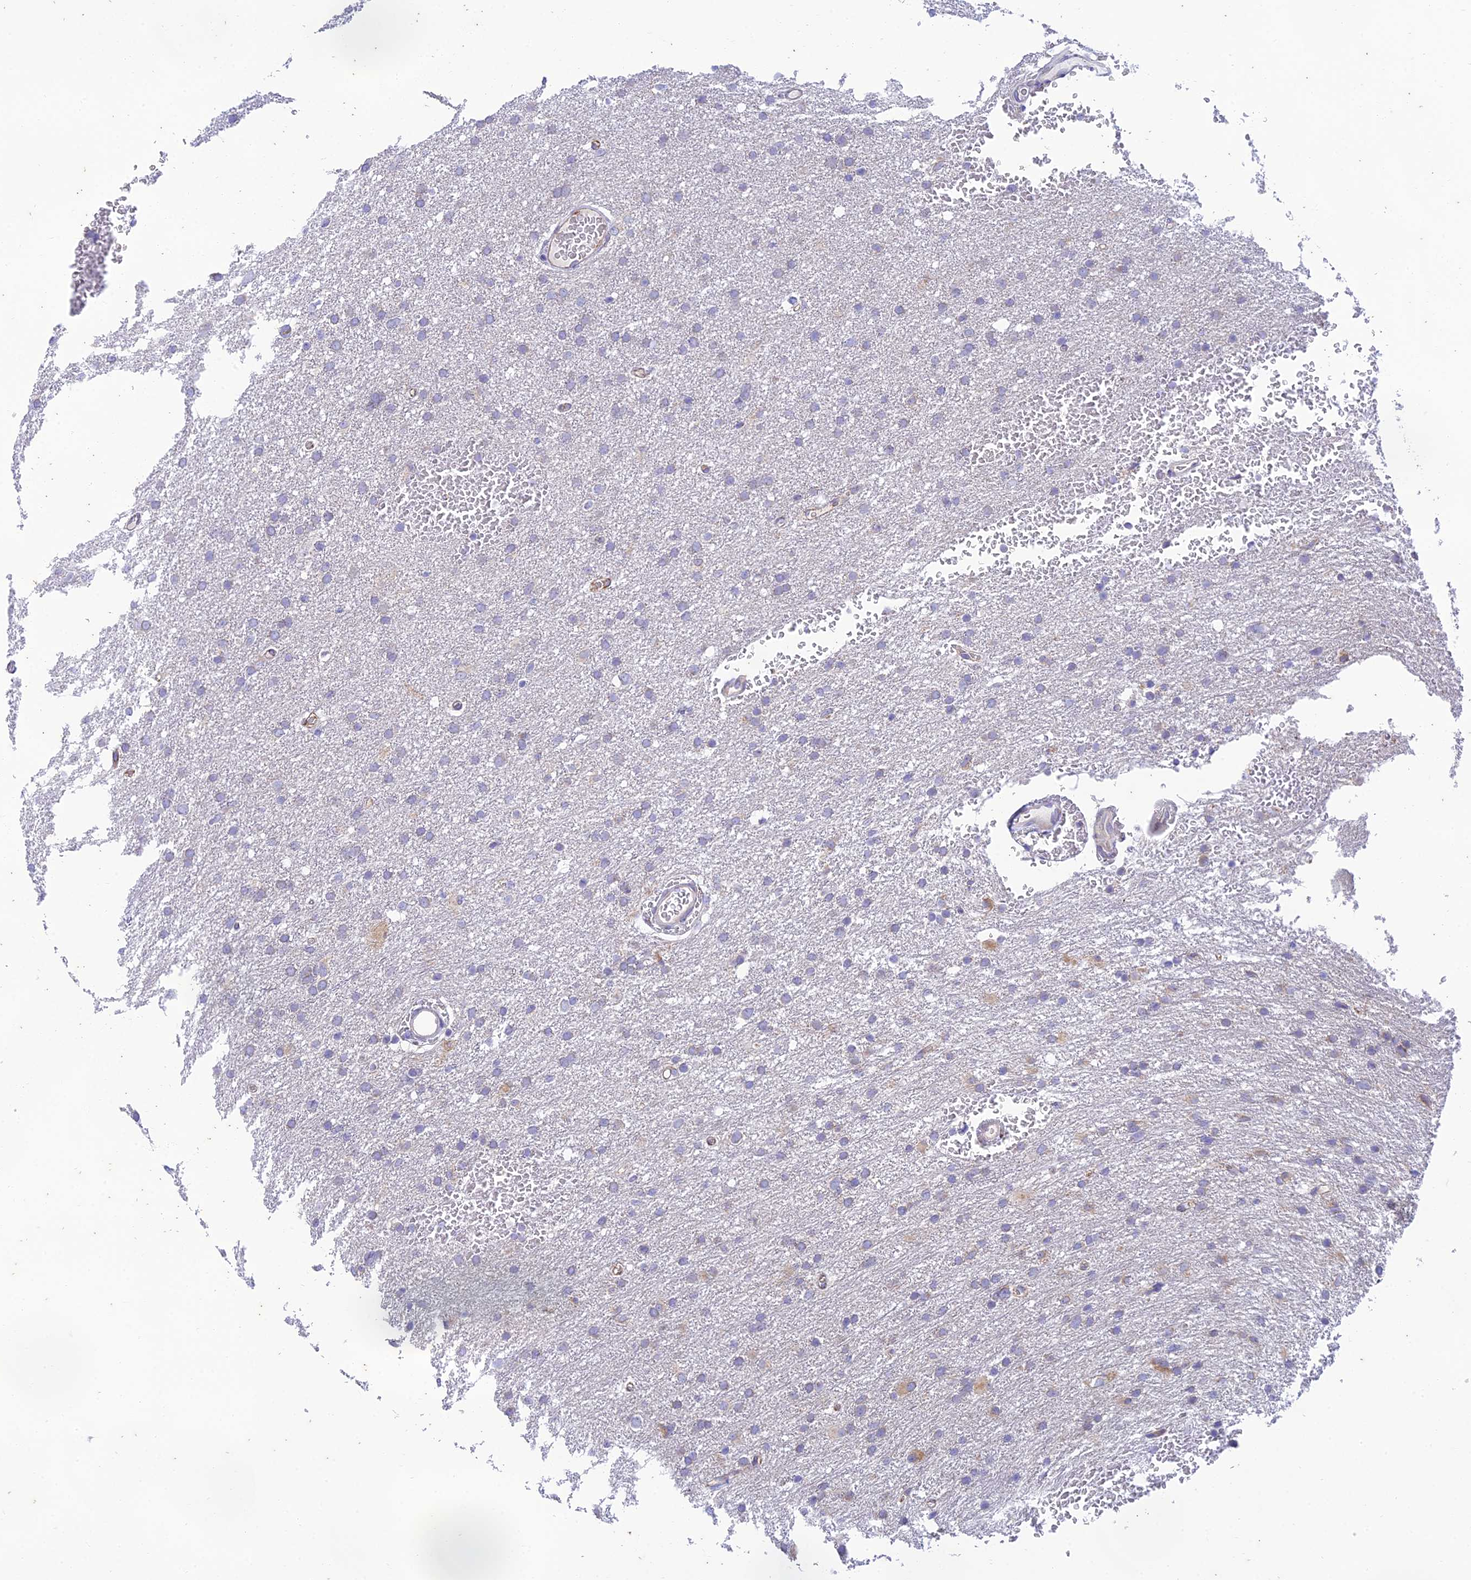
{"staining": {"intensity": "negative", "quantity": "none", "location": "none"}, "tissue": "glioma", "cell_type": "Tumor cells", "image_type": "cancer", "snomed": [{"axis": "morphology", "description": "Glioma, malignant, High grade"}, {"axis": "topography", "description": "Cerebral cortex"}], "caption": "High magnification brightfield microscopy of glioma stained with DAB (brown) and counterstained with hematoxylin (blue): tumor cells show no significant staining.", "gene": "PTCD2", "patient": {"sex": "female", "age": 36}}